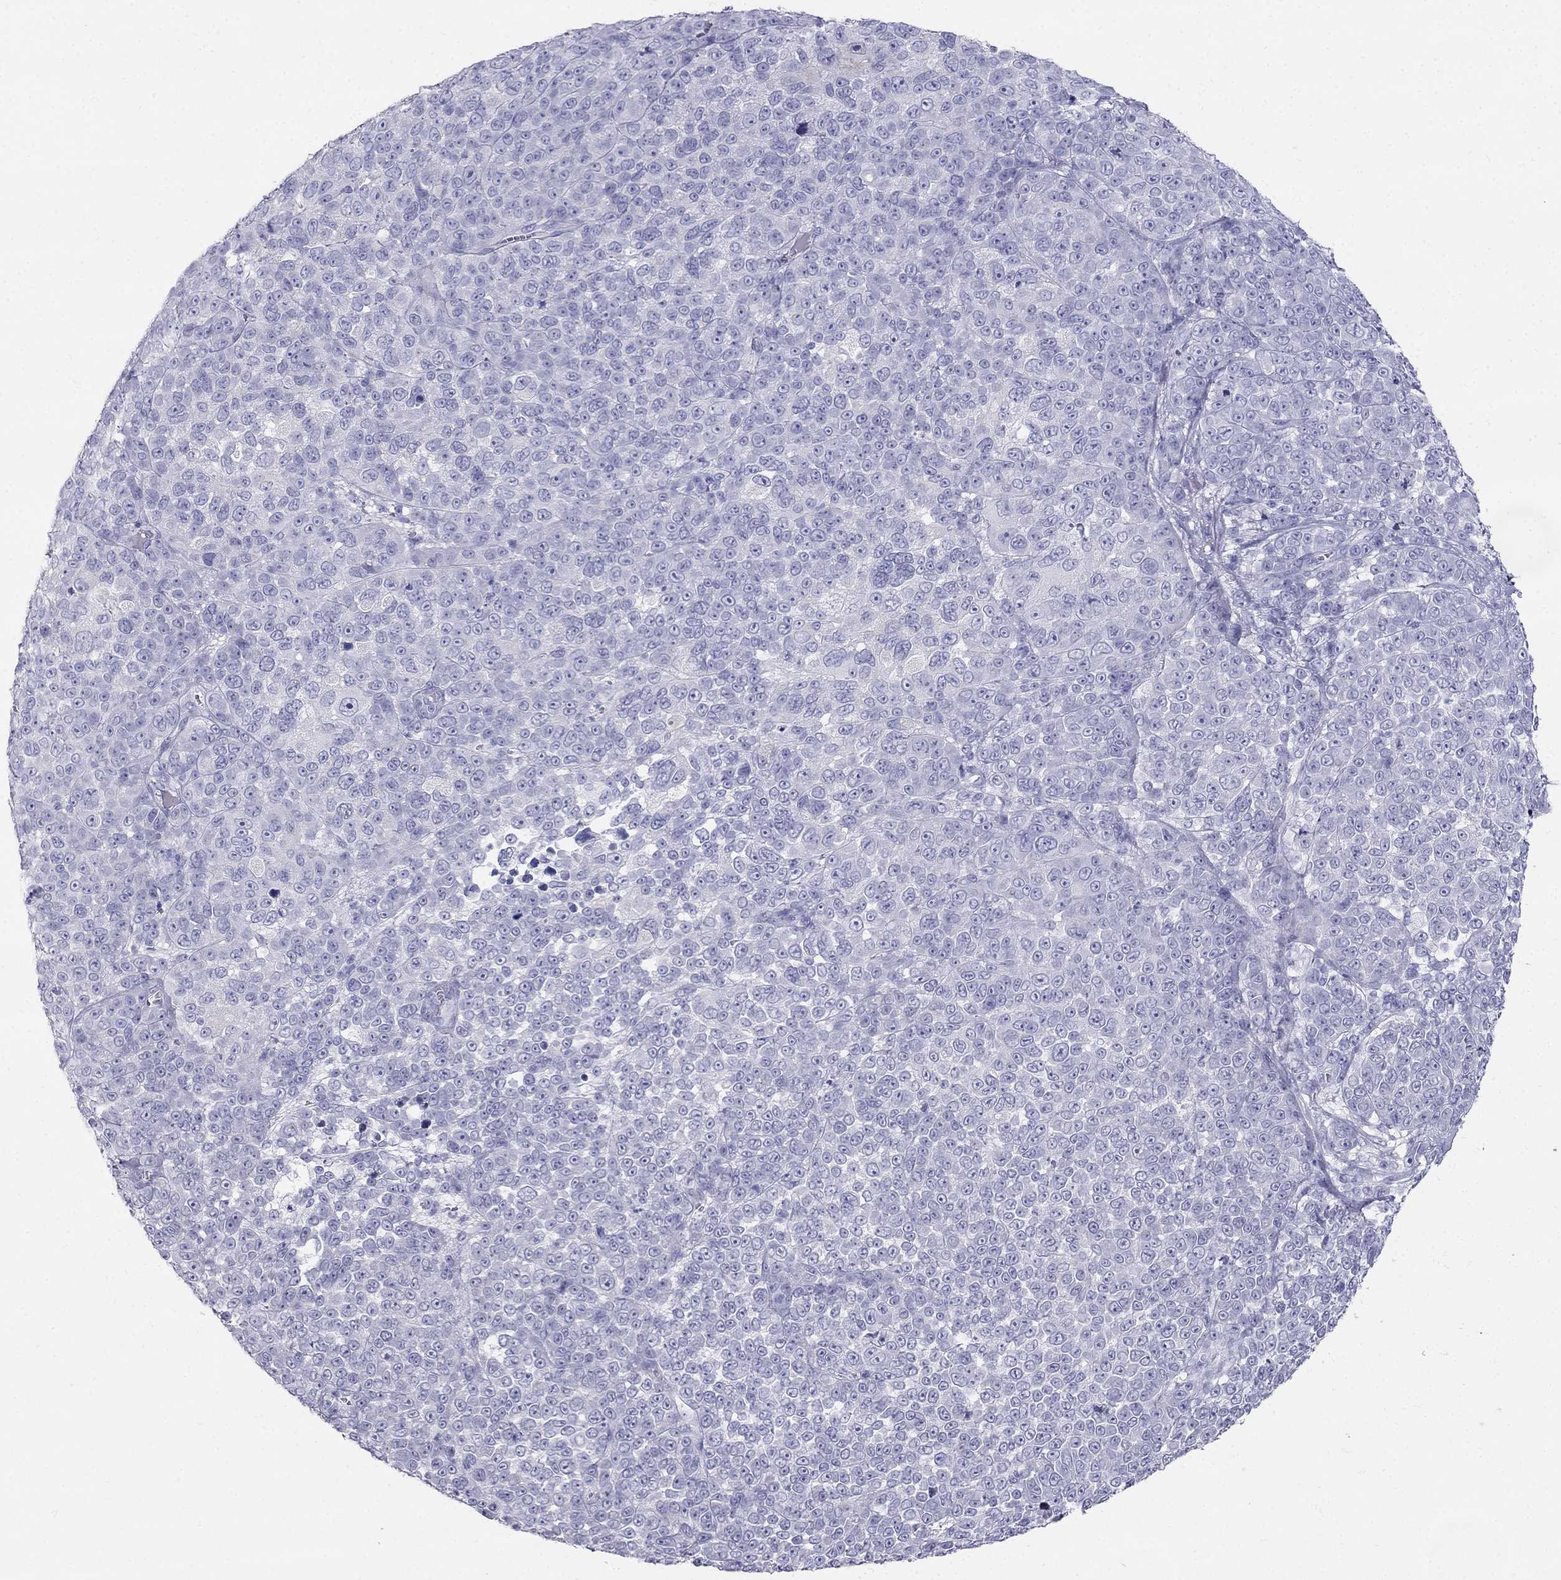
{"staining": {"intensity": "negative", "quantity": "none", "location": "none"}, "tissue": "melanoma", "cell_type": "Tumor cells", "image_type": "cancer", "snomed": [{"axis": "morphology", "description": "Malignant melanoma, NOS"}, {"axis": "topography", "description": "Skin"}], "caption": "There is no significant staining in tumor cells of melanoma.", "gene": "RFLNA", "patient": {"sex": "female", "age": 95}}